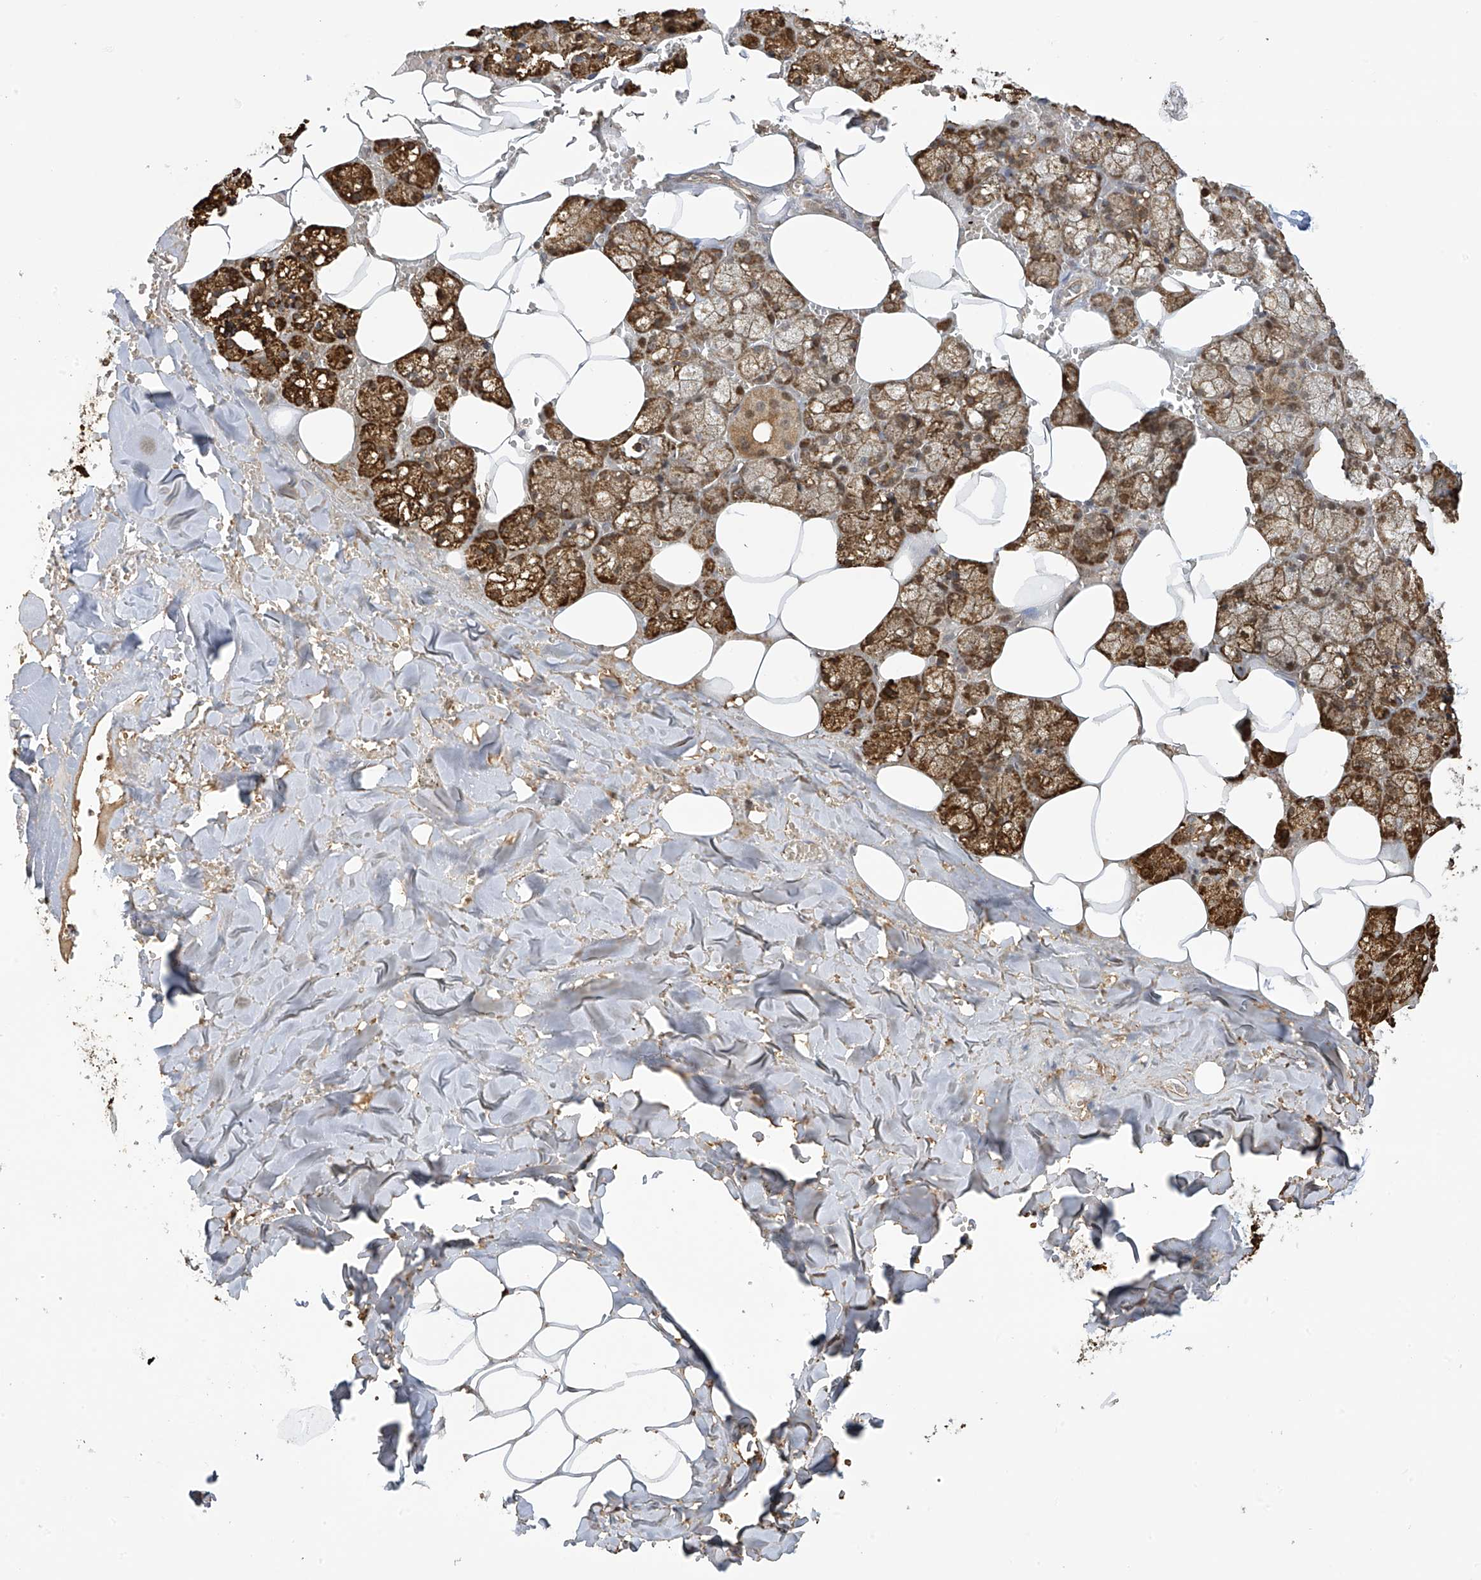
{"staining": {"intensity": "strong", "quantity": ">75%", "location": "cytoplasmic/membranous,nuclear"}, "tissue": "salivary gland", "cell_type": "Glandular cells", "image_type": "normal", "snomed": [{"axis": "morphology", "description": "Normal tissue, NOS"}, {"axis": "topography", "description": "Salivary gland"}], "caption": "The immunohistochemical stain highlights strong cytoplasmic/membranous,nuclear positivity in glandular cells of normal salivary gland. Nuclei are stained in blue.", "gene": "ZNF641", "patient": {"sex": "male", "age": 62}}